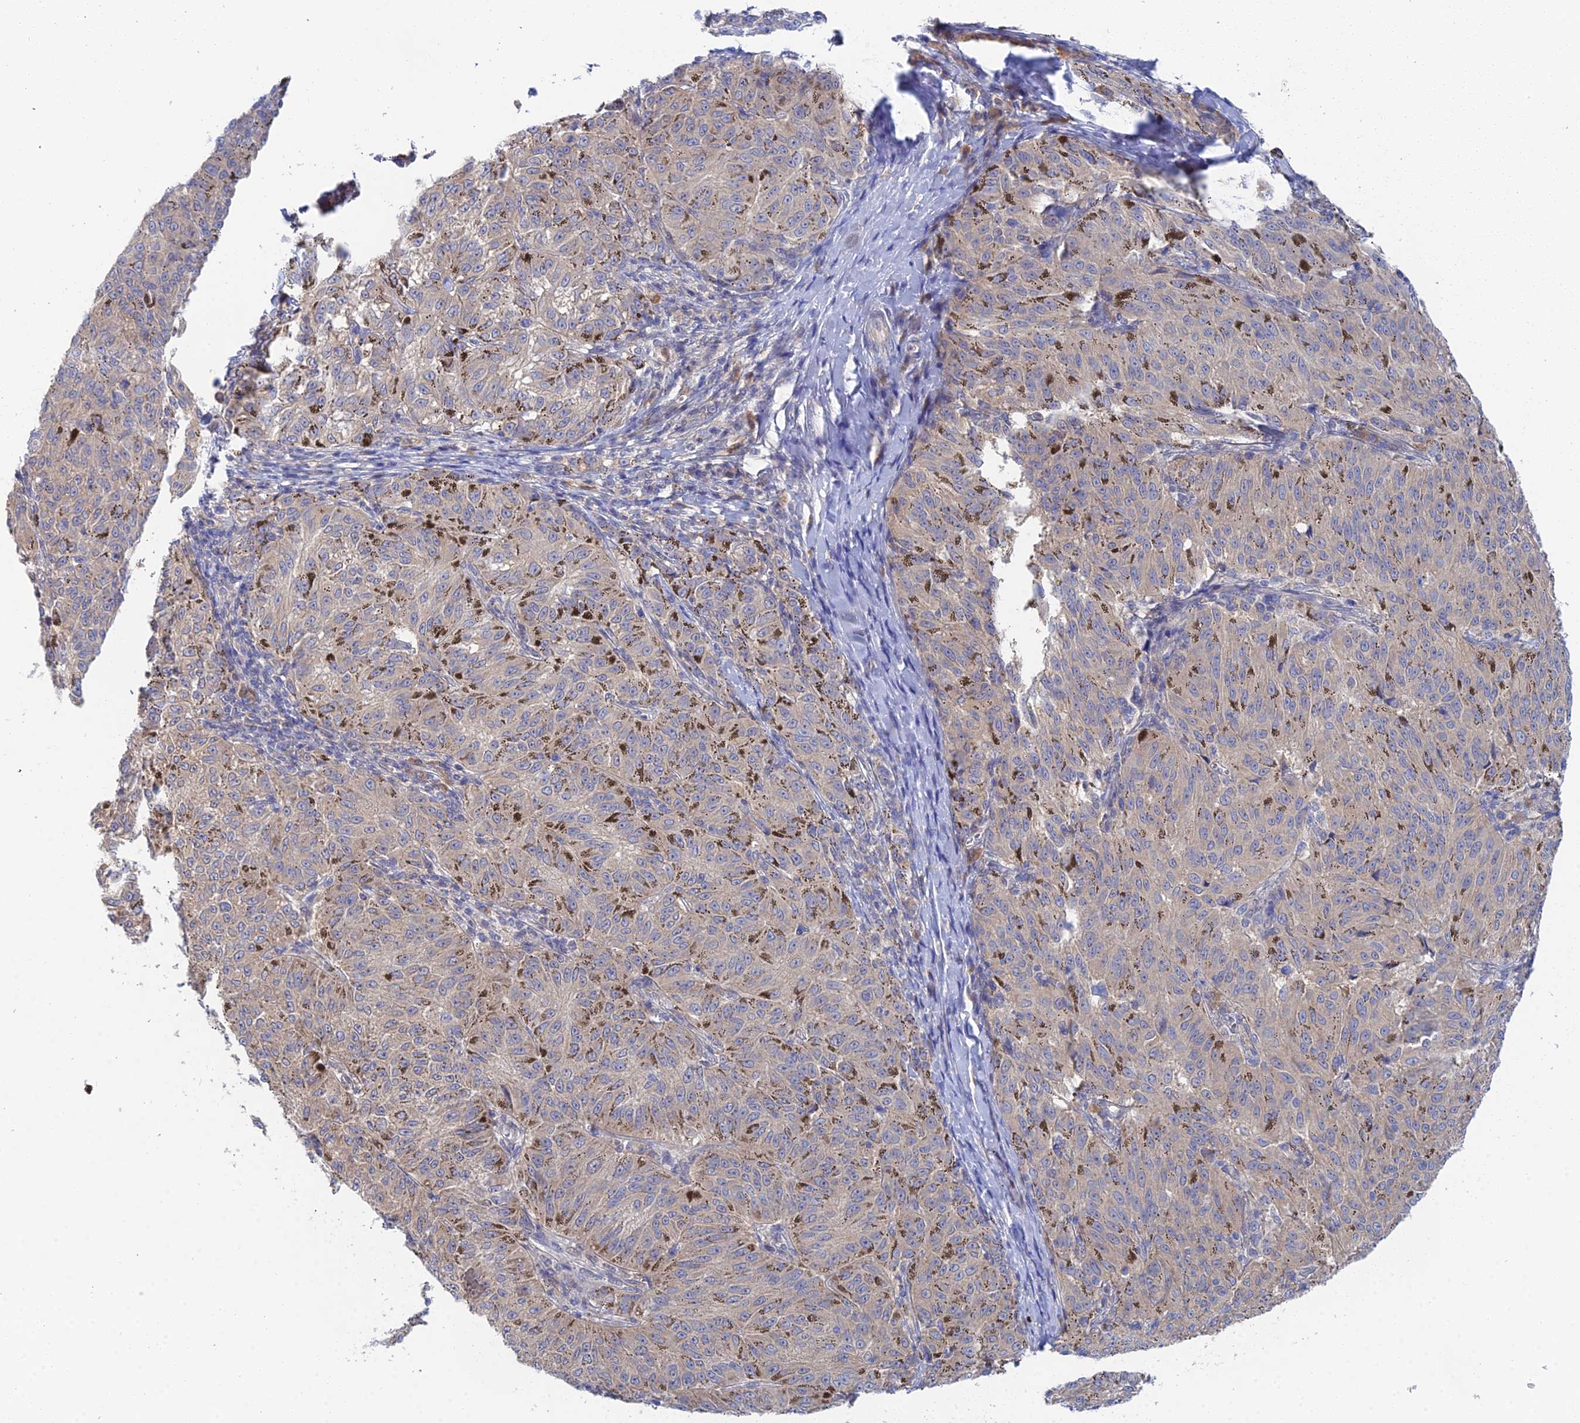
{"staining": {"intensity": "negative", "quantity": "none", "location": "none"}, "tissue": "melanoma", "cell_type": "Tumor cells", "image_type": "cancer", "snomed": [{"axis": "morphology", "description": "Malignant melanoma, NOS"}, {"axis": "topography", "description": "Skin"}], "caption": "The IHC micrograph has no significant staining in tumor cells of melanoma tissue.", "gene": "DNAH14", "patient": {"sex": "female", "age": 72}}